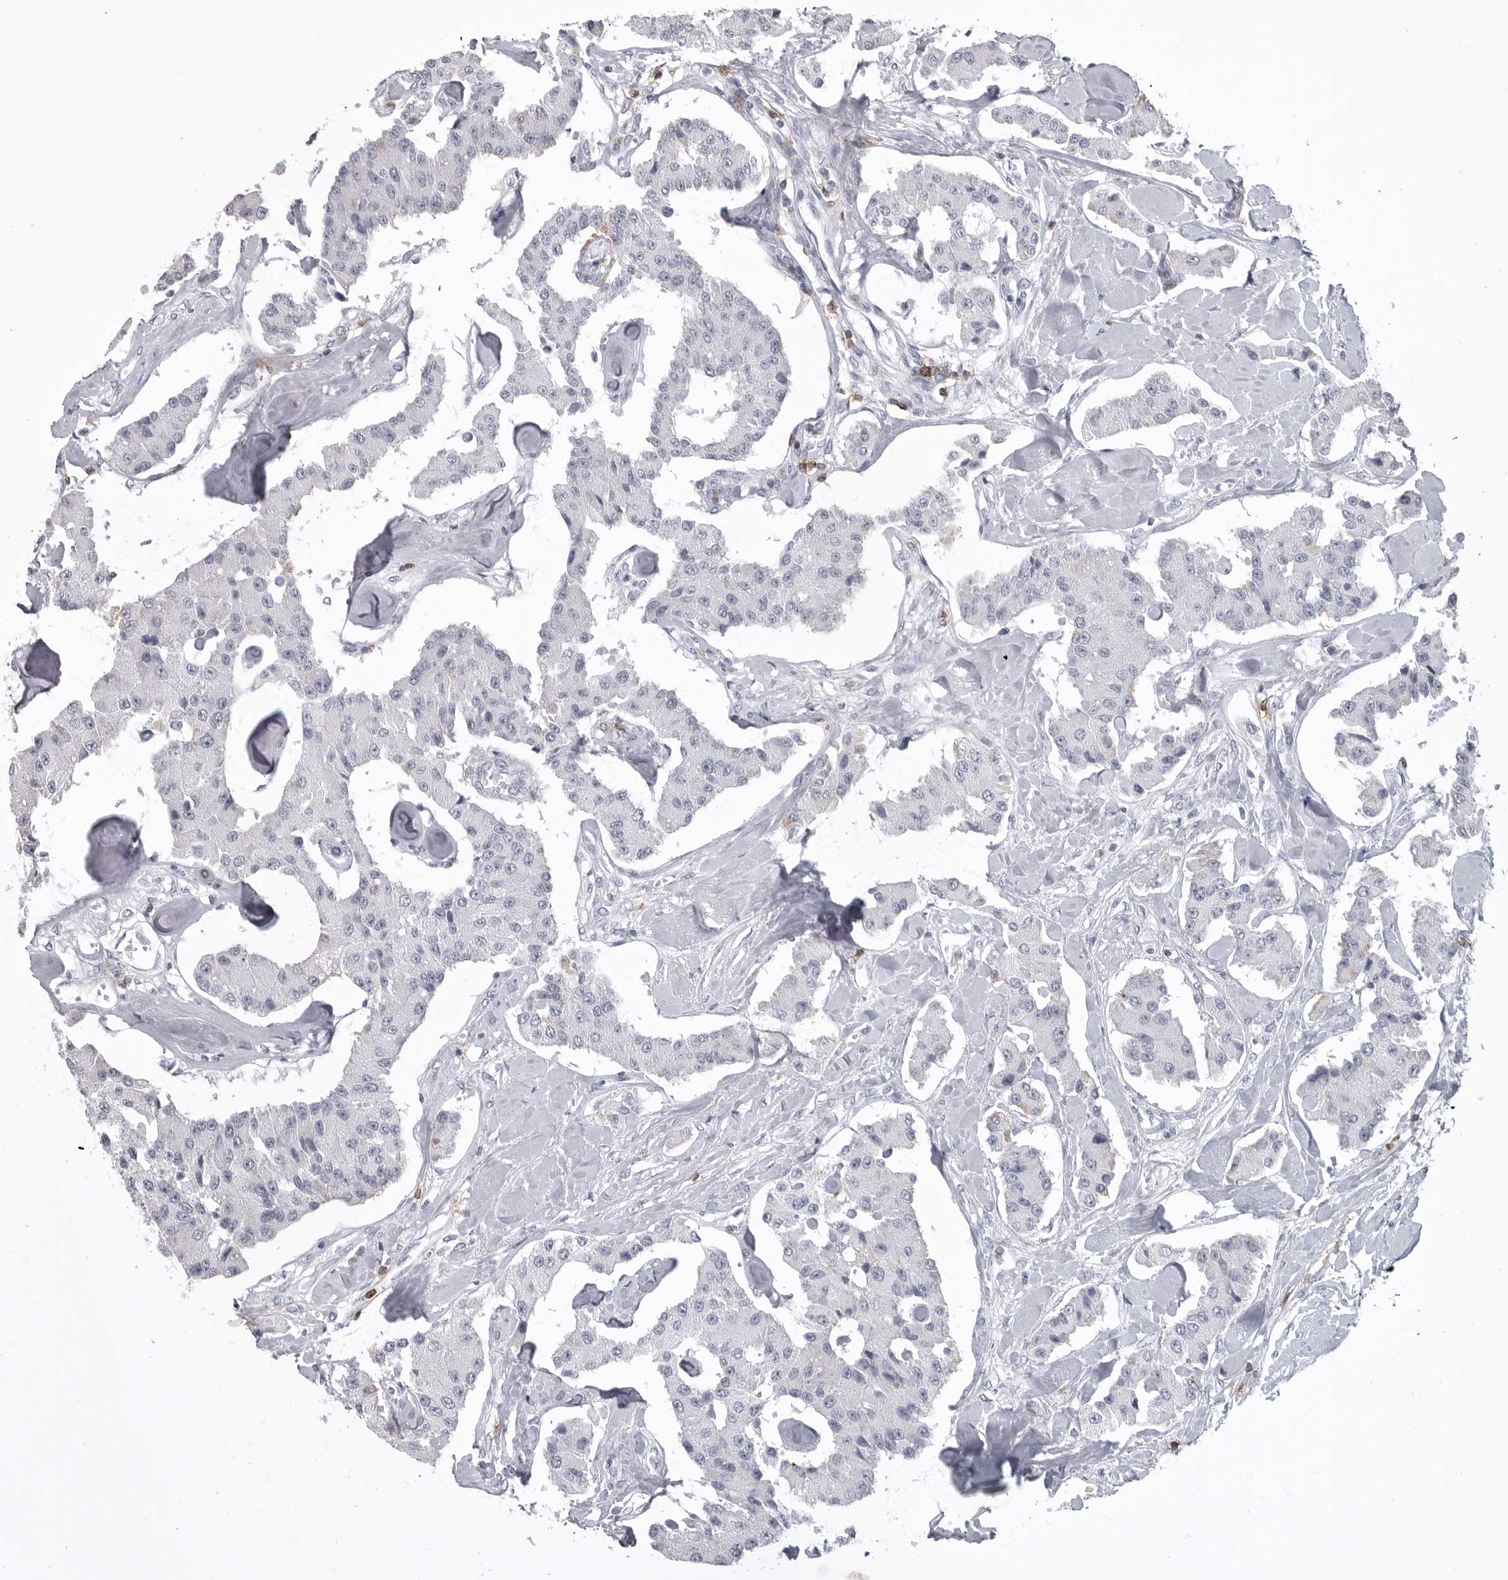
{"staining": {"intensity": "negative", "quantity": "none", "location": "none"}, "tissue": "carcinoid", "cell_type": "Tumor cells", "image_type": "cancer", "snomed": [{"axis": "morphology", "description": "Carcinoid, malignant, NOS"}, {"axis": "topography", "description": "Pancreas"}], "caption": "DAB immunohistochemical staining of human carcinoid shows no significant staining in tumor cells.", "gene": "ITGAL", "patient": {"sex": "male", "age": 41}}